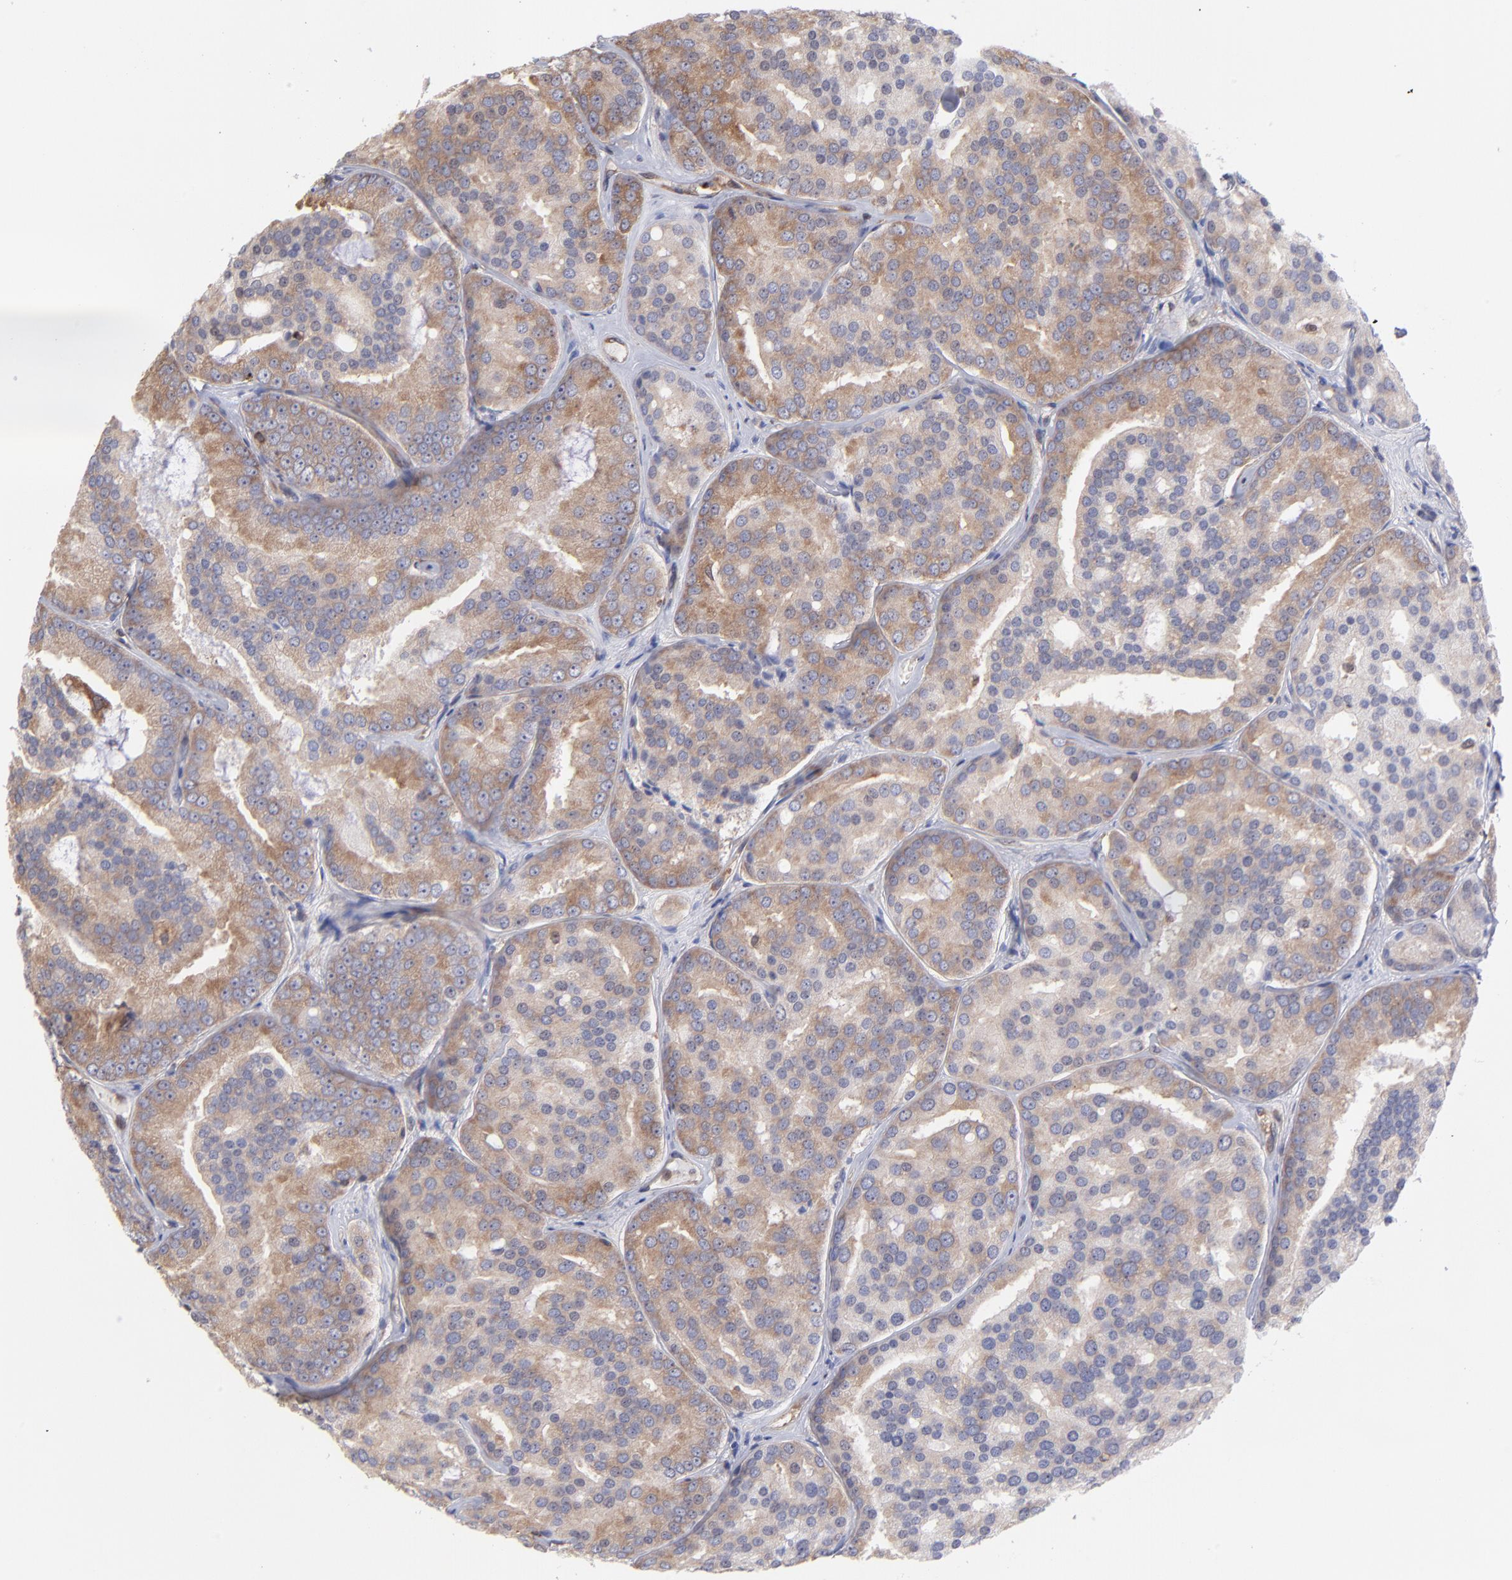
{"staining": {"intensity": "weak", "quantity": ">75%", "location": "cytoplasmic/membranous"}, "tissue": "prostate cancer", "cell_type": "Tumor cells", "image_type": "cancer", "snomed": [{"axis": "morphology", "description": "Adenocarcinoma, High grade"}, {"axis": "topography", "description": "Prostate"}], "caption": "Adenocarcinoma (high-grade) (prostate) stained for a protein exhibits weak cytoplasmic/membranous positivity in tumor cells. (DAB (3,3'-diaminobenzidine) IHC with brightfield microscopy, high magnification).", "gene": "MAPRE1", "patient": {"sex": "male", "age": 64}}